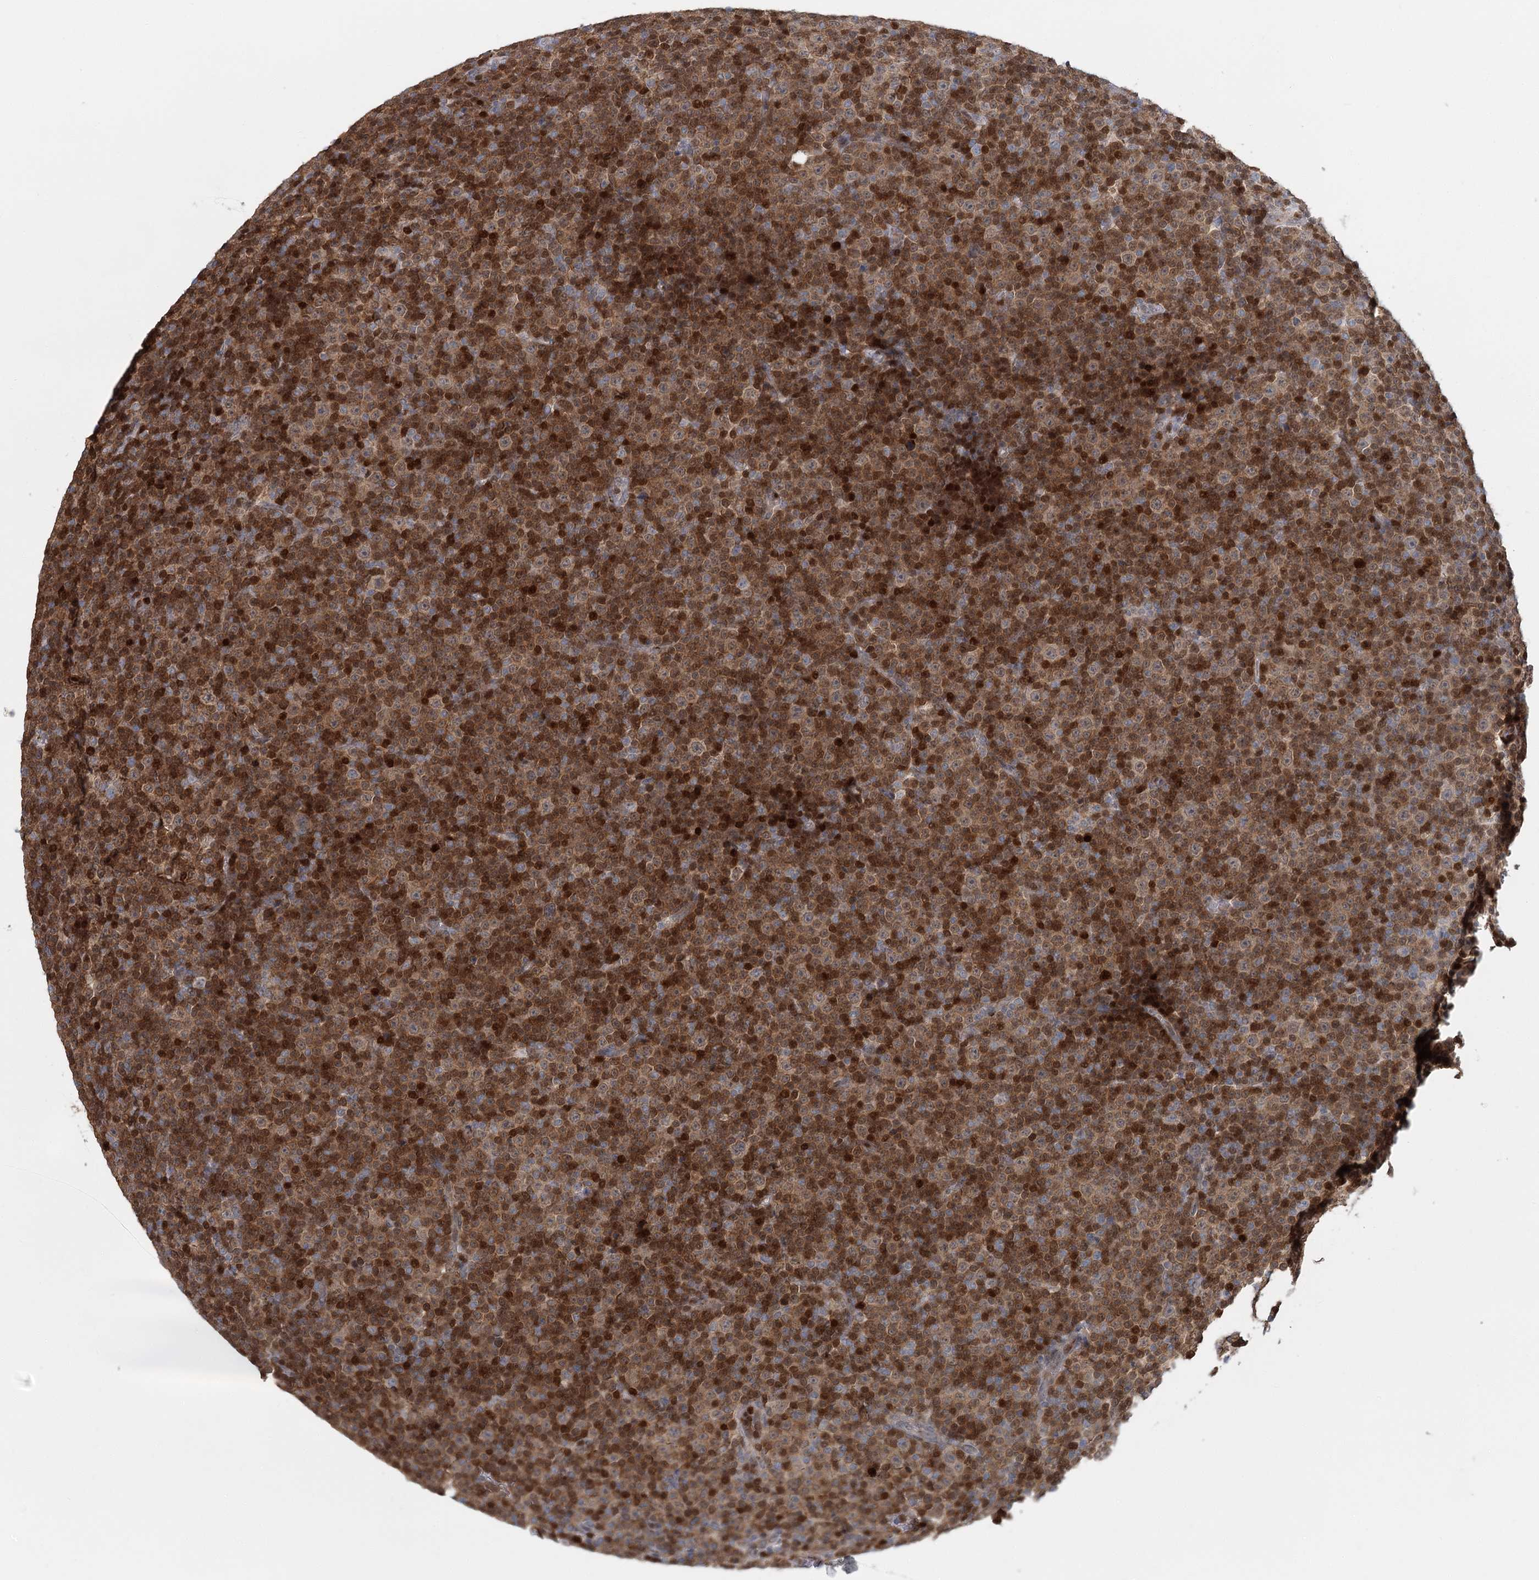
{"staining": {"intensity": "strong", "quantity": ">75%", "location": "cytoplasmic/membranous,nuclear"}, "tissue": "lymphoma", "cell_type": "Tumor cells", "image_type": "cancer", "snomed": [{"axis": "morphology", "description": "Malignant lymphoma, non-Hodgkin's type, Low grade"}, {"axis": "topography", "description": "Lymph node"}], "caption": "Protein staining of lymphoma tissue shows strong cytoplasmic/membranous and nuclear positivity in approximately >75% of tumor cells.", "gene": "ADK", "patient": {"sex": "female", "age": 67}}